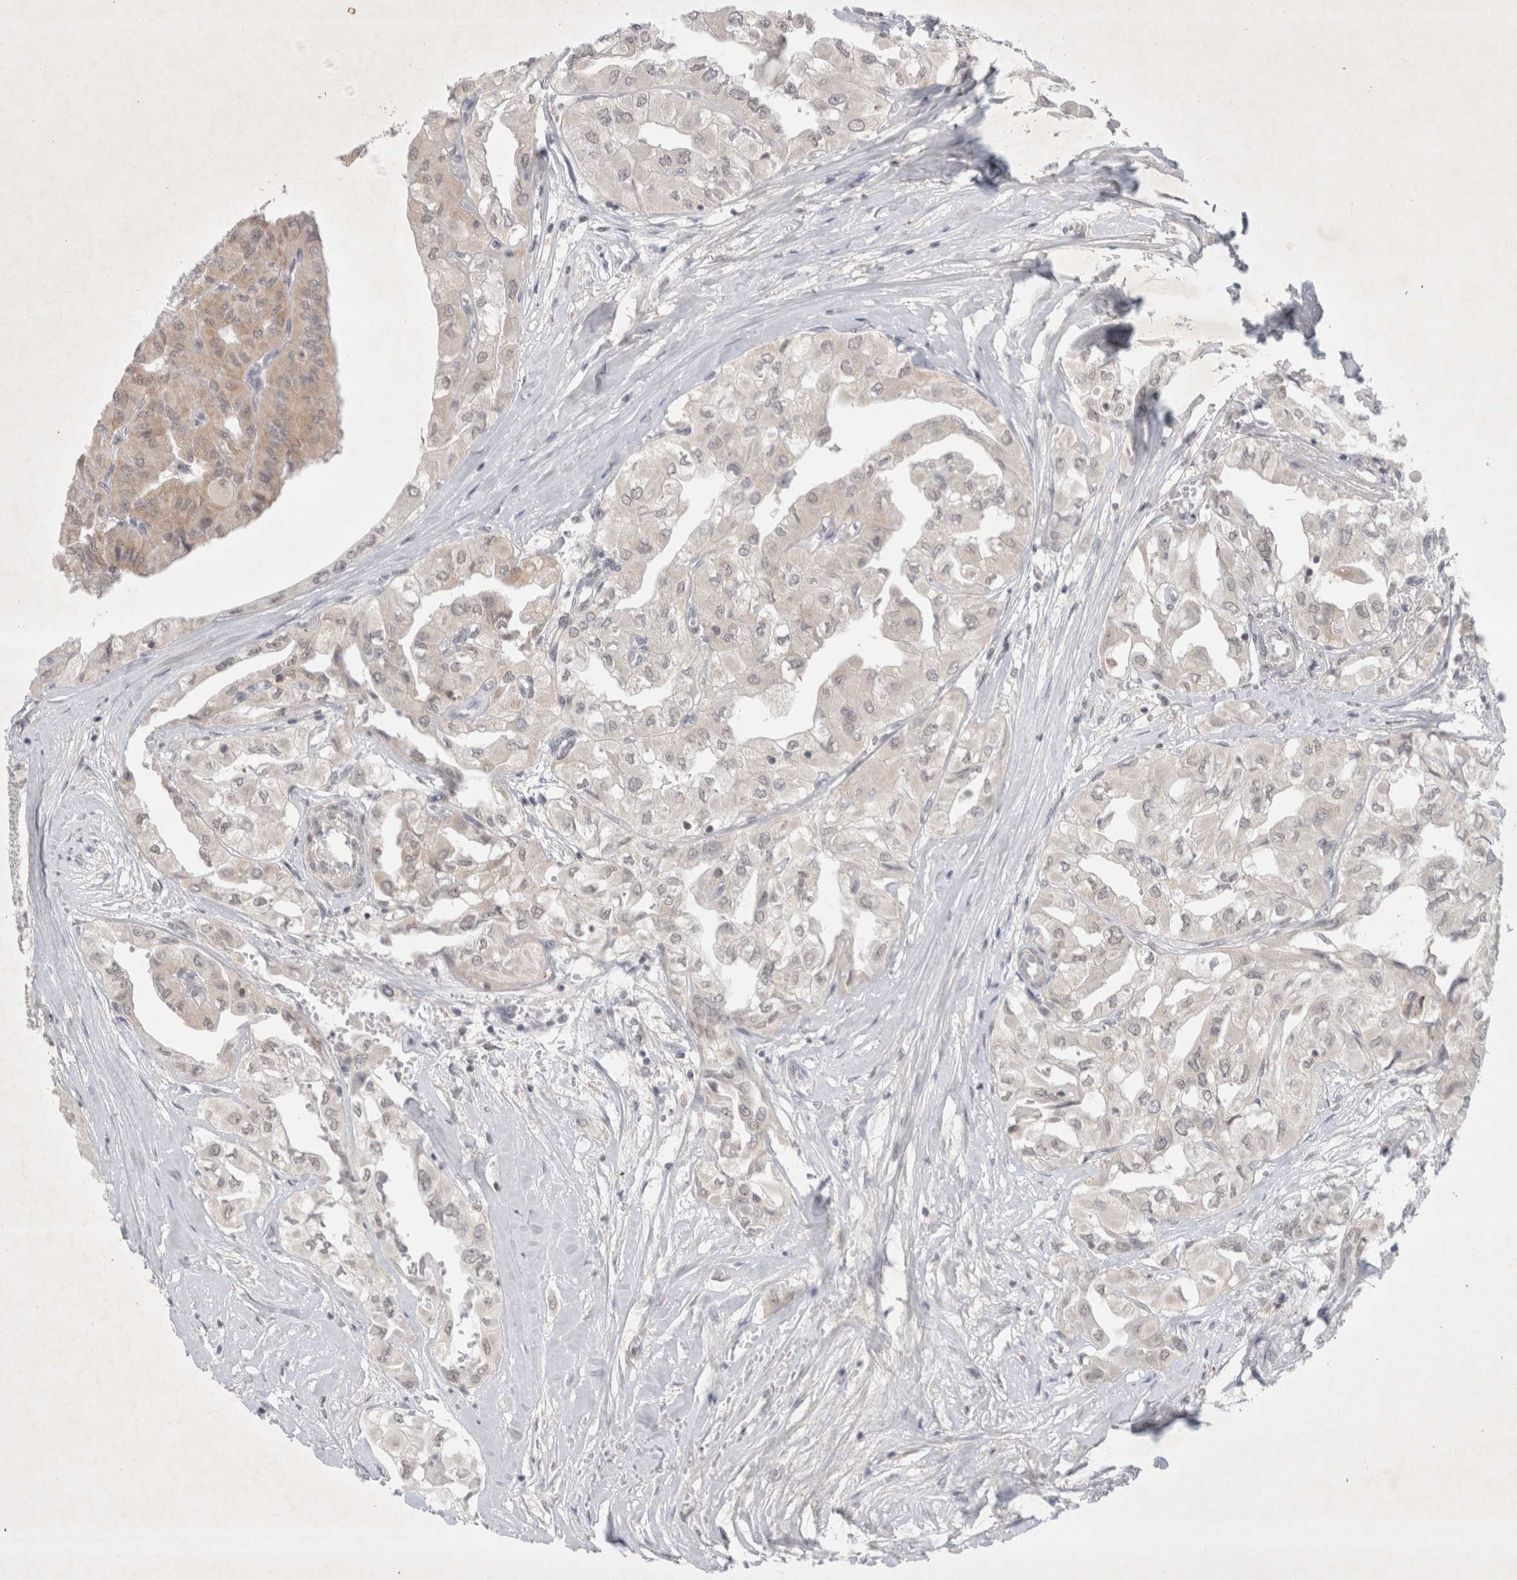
{"staining": {"intensity": "weak", "quantity": "<25%", "location": "cytoplasmic/membranous,nuclear"}, "tissue": "thyroid cancer", "cell_type": "Tumor cells", "image_type": "cancer", "snomed": [{"axis": "morphology", "description": "Papillary adenocarcinoma, NOS"}, {"axis": "topography", "description": "Thyroid gland"}], "caption": "This histopathology image is of thyroid papillary adenocarcinoma stained with immunohistochemistry to label a protein in brown with the nuclei are counter-stained blue. There is no positivity in tumor cells.", "gene": "FBXO42", "patient": {"sex": "female", "age": 59}}